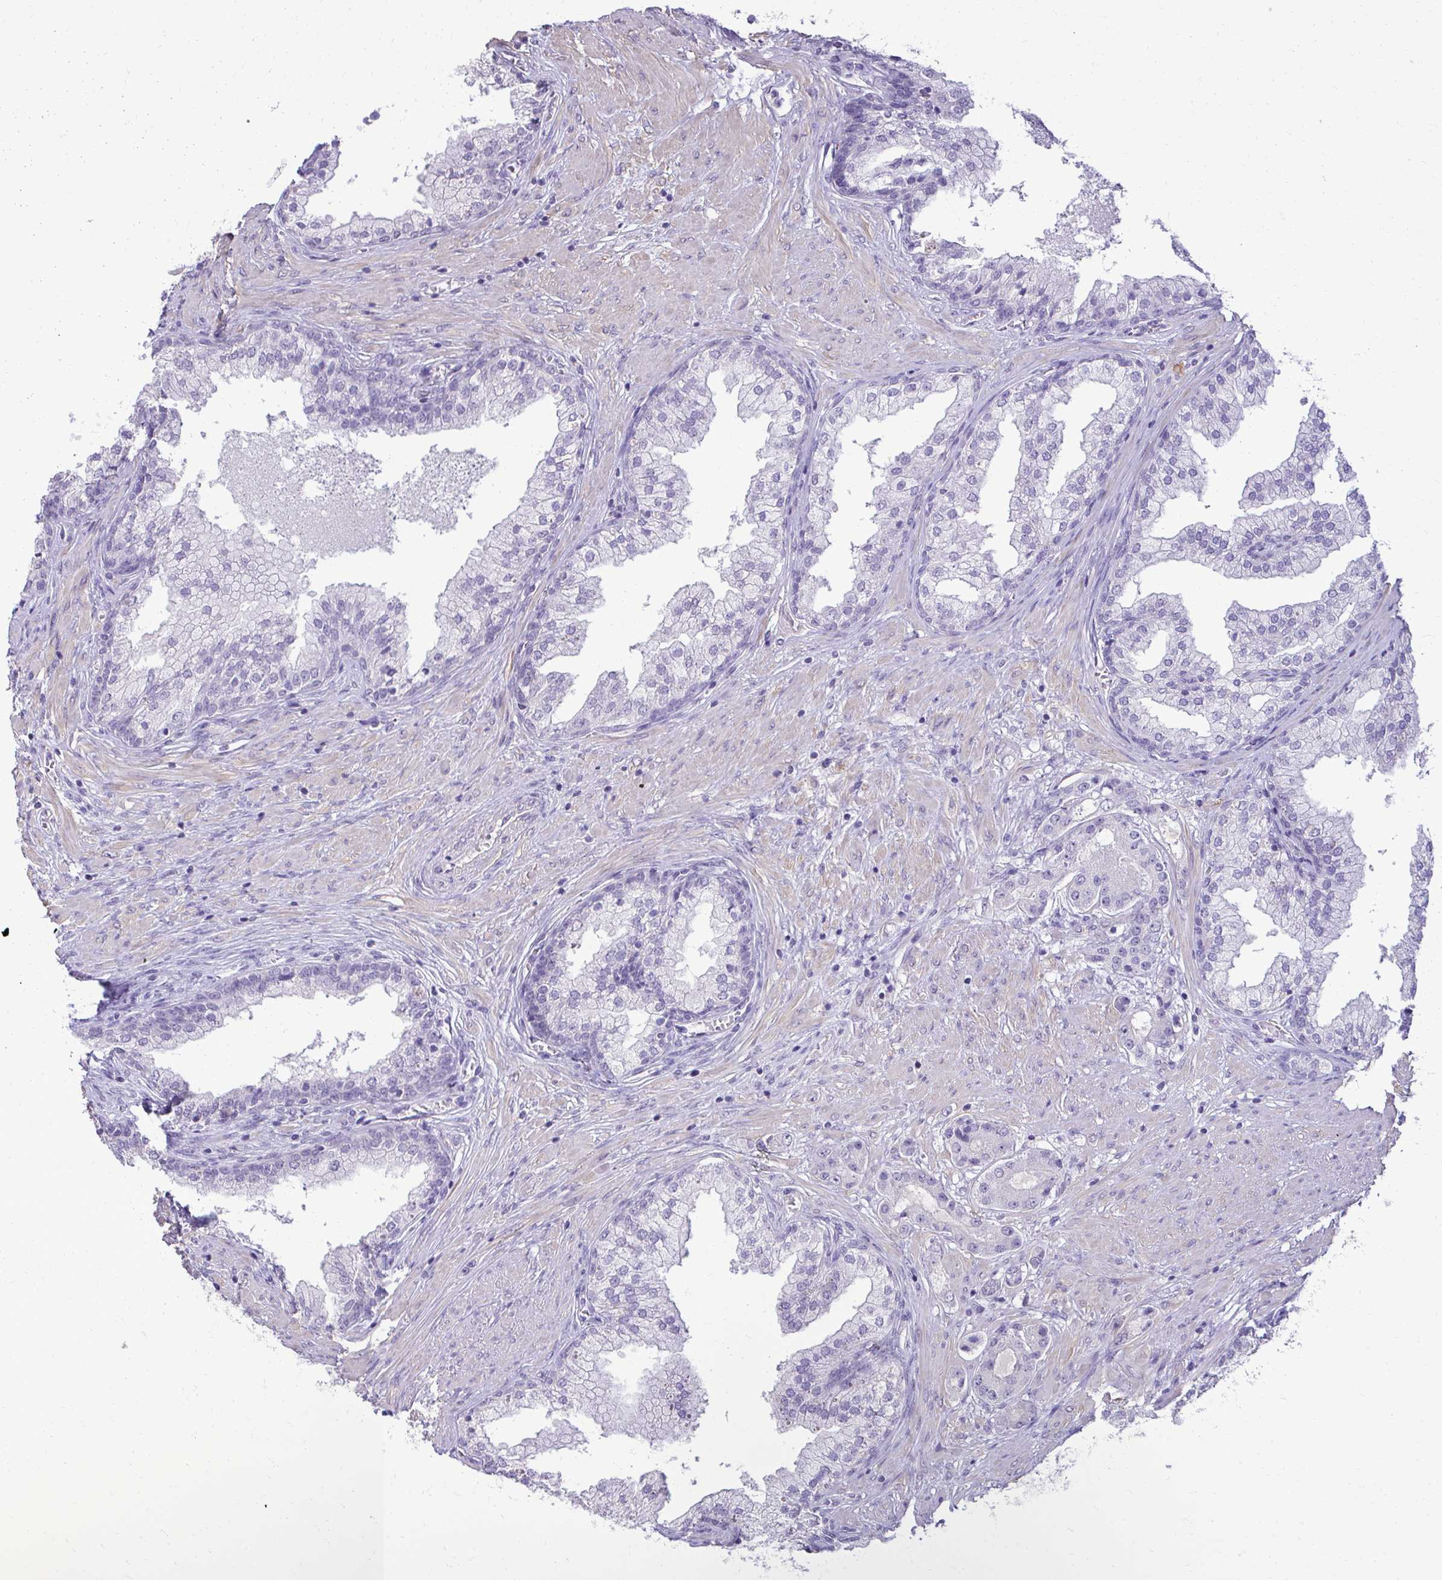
{"staining": {"intensity": "negative", "quantity": "none", "location": "none"}, "tissue": "prostate cancer", "cell_type": "Tumor cells", "image_type": "cancer", "snomed": [{"axis": "morphology", "description": "Adenocarcinoma, High grade"}, {"axis": "topography", "description": "Prostate"}], "caption": "An immunohistochemistry (IHC) micrograph of prostate adenocarcinoma (high-grade) is shown. There is no staining in tumor cells of prostate adenocarcinoma (high-grade).", "gene": "SLC30A3", "patient": {"sex": "male", "age": 67}}